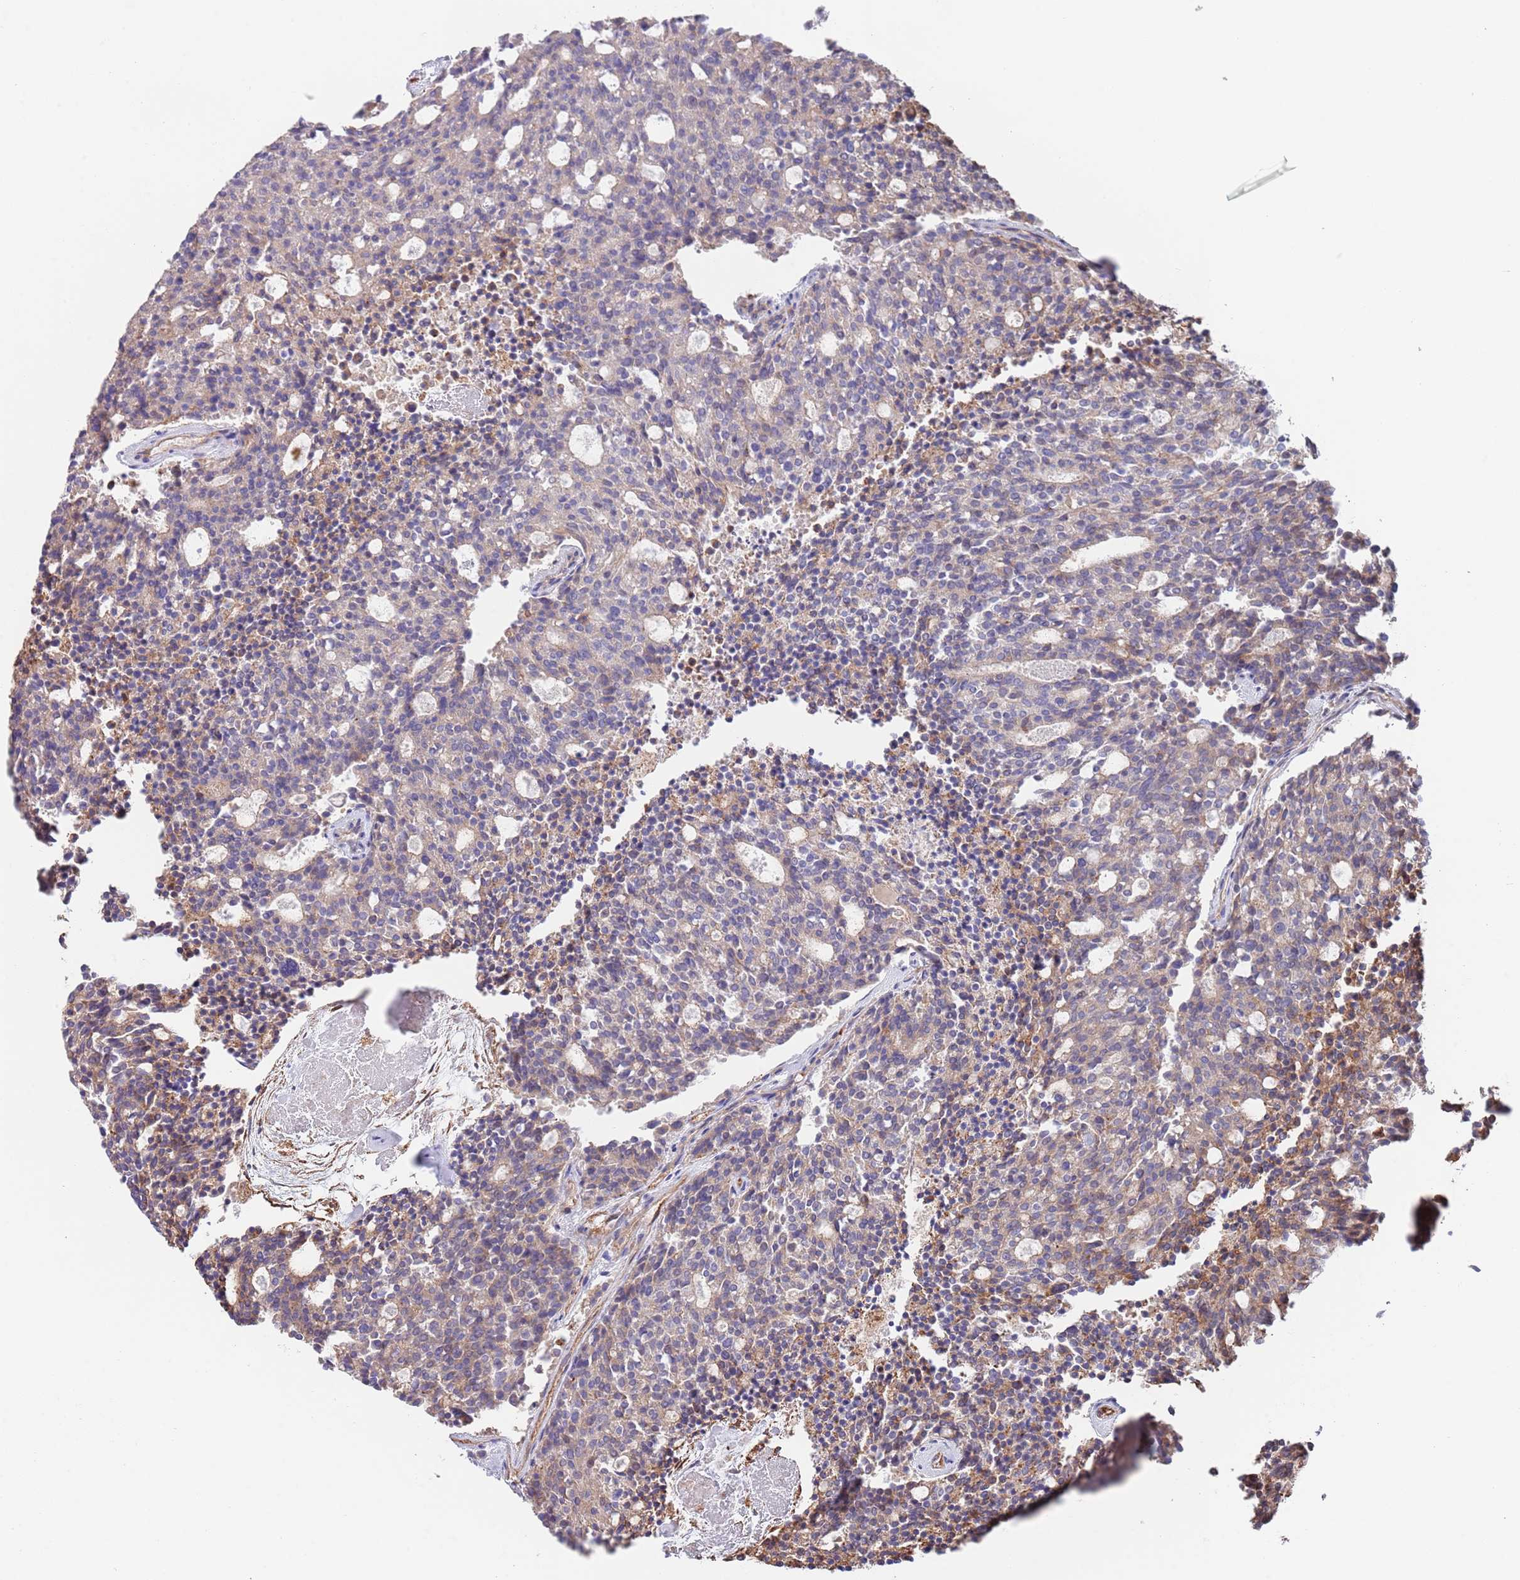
{"staining": {"intensity": "negative", "quantity": "none", "location": "none"}, "tissue": "carcinoid", "cell_type": "Tumor cells", "image_type": "cancer", "snomed": [{"axis": "morphology", "description": "Carcinoid, malignant, NOS"}, {"axis": "topography", "description": "Pancreas"}], "caption": "The histopathology image displays no staining of tumor cells in carcinoid.", "gene": "BPNT1", "patient": {"sex": "female", "age": 54}}